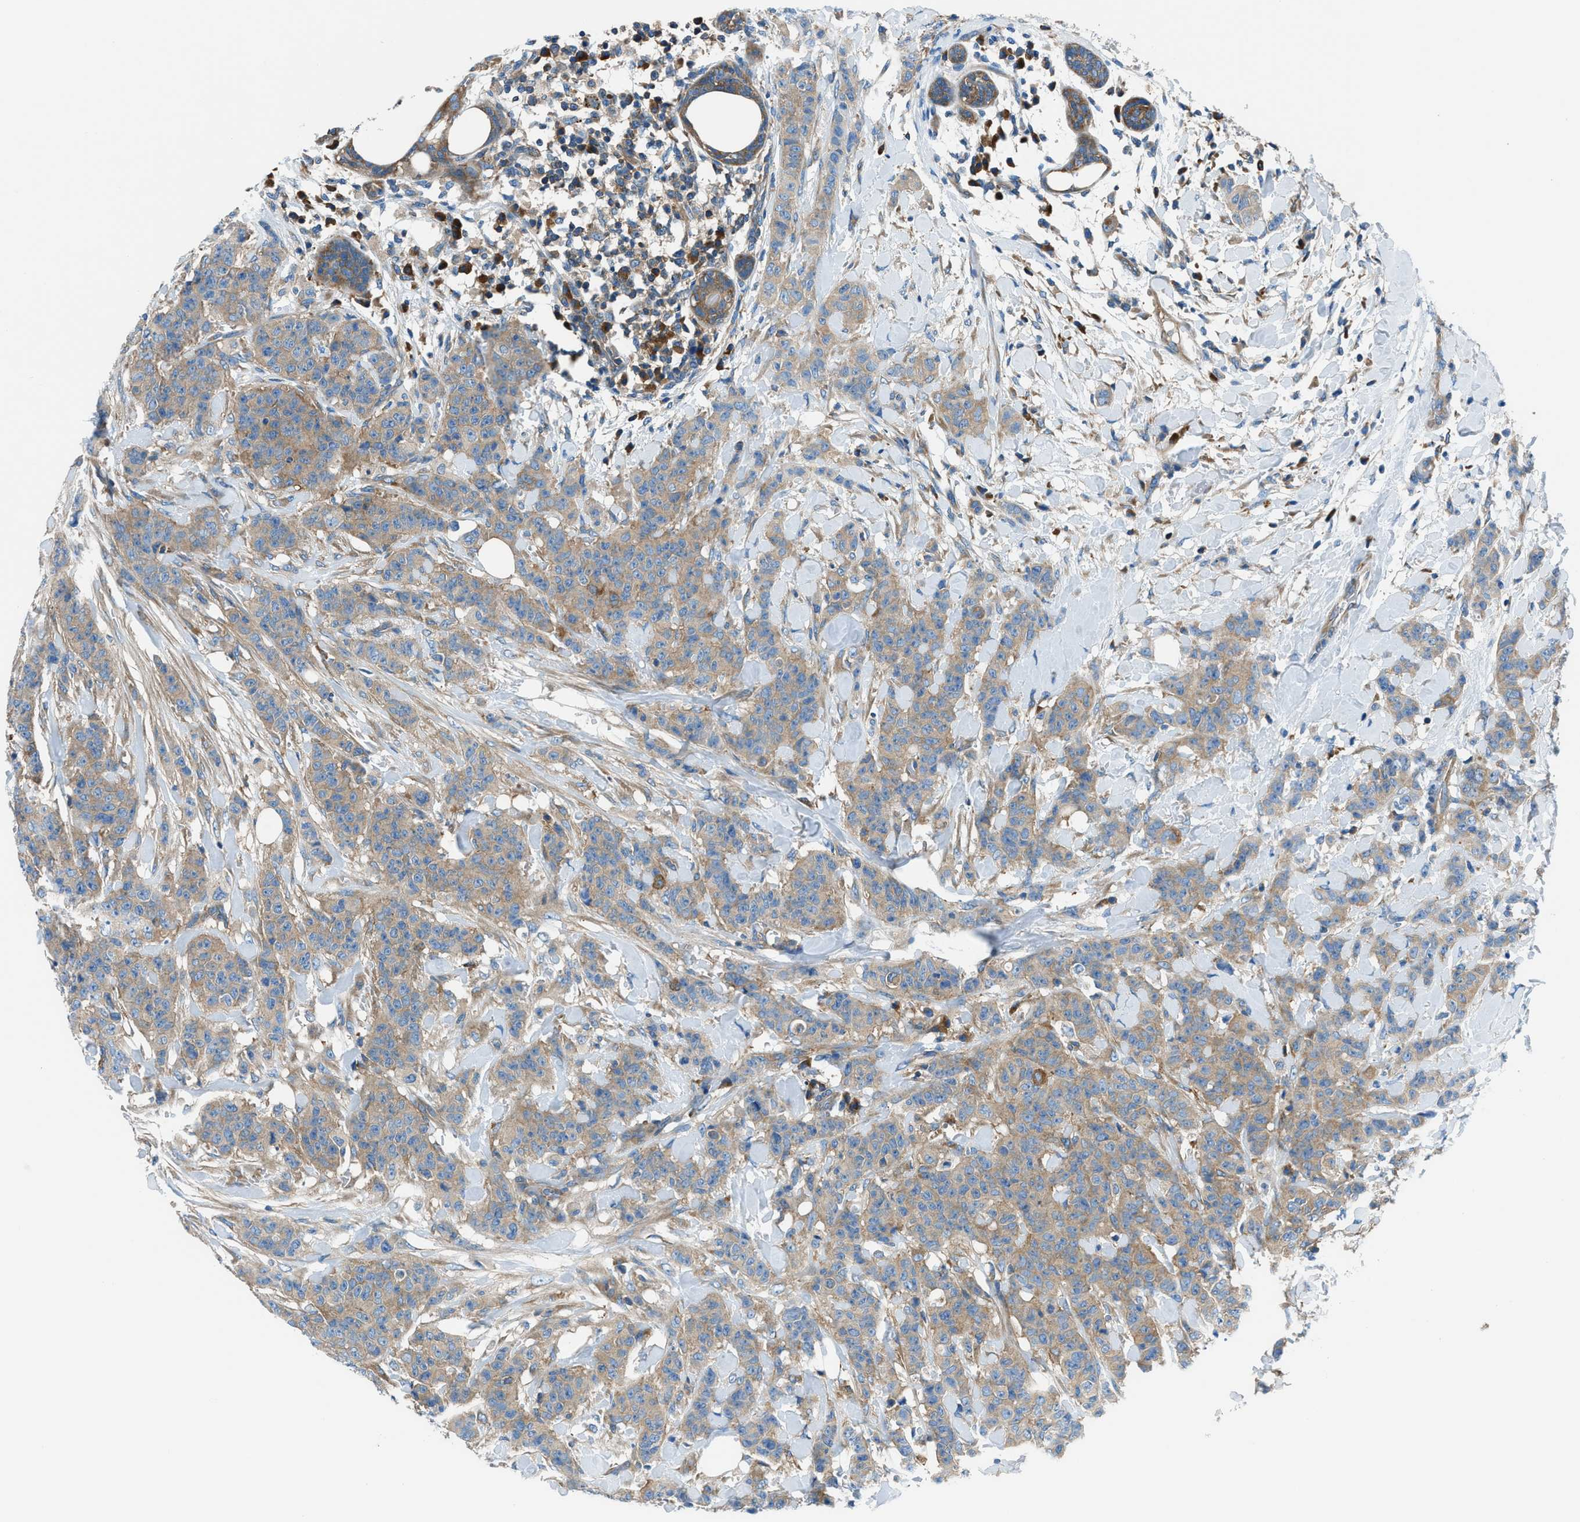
{"staining": {"intensity": "moderate", "quantity": ">75%", "location": "cytoplasmic/membranous"}, "tissue": "breast cancer", "cell_type": "Tumor cells", "image_type": "cancer", "snomed": [{"axis": "morphology", "description": "Normal tissue, NOS"}, {"axis": "morphology", "description": "Duct carcinoma"}, {"axis": "topography", "description": "Breast"}], "caption": "Immunohistochemistry (IHC) staining of invasive ductal carcinoma (breast), which reveals medium levels of moderate cytoplasmic/membranous expression in approximately >75% of tumor cells indicating moderate cytoplasmic/membranous protein positivity. The staining was performed using DAB (brown) for protein detection and nuclei were counterstained in hematoxylin (blue).", "gene": "SARS1", "patient": {"sex": "female", "age": 40}}